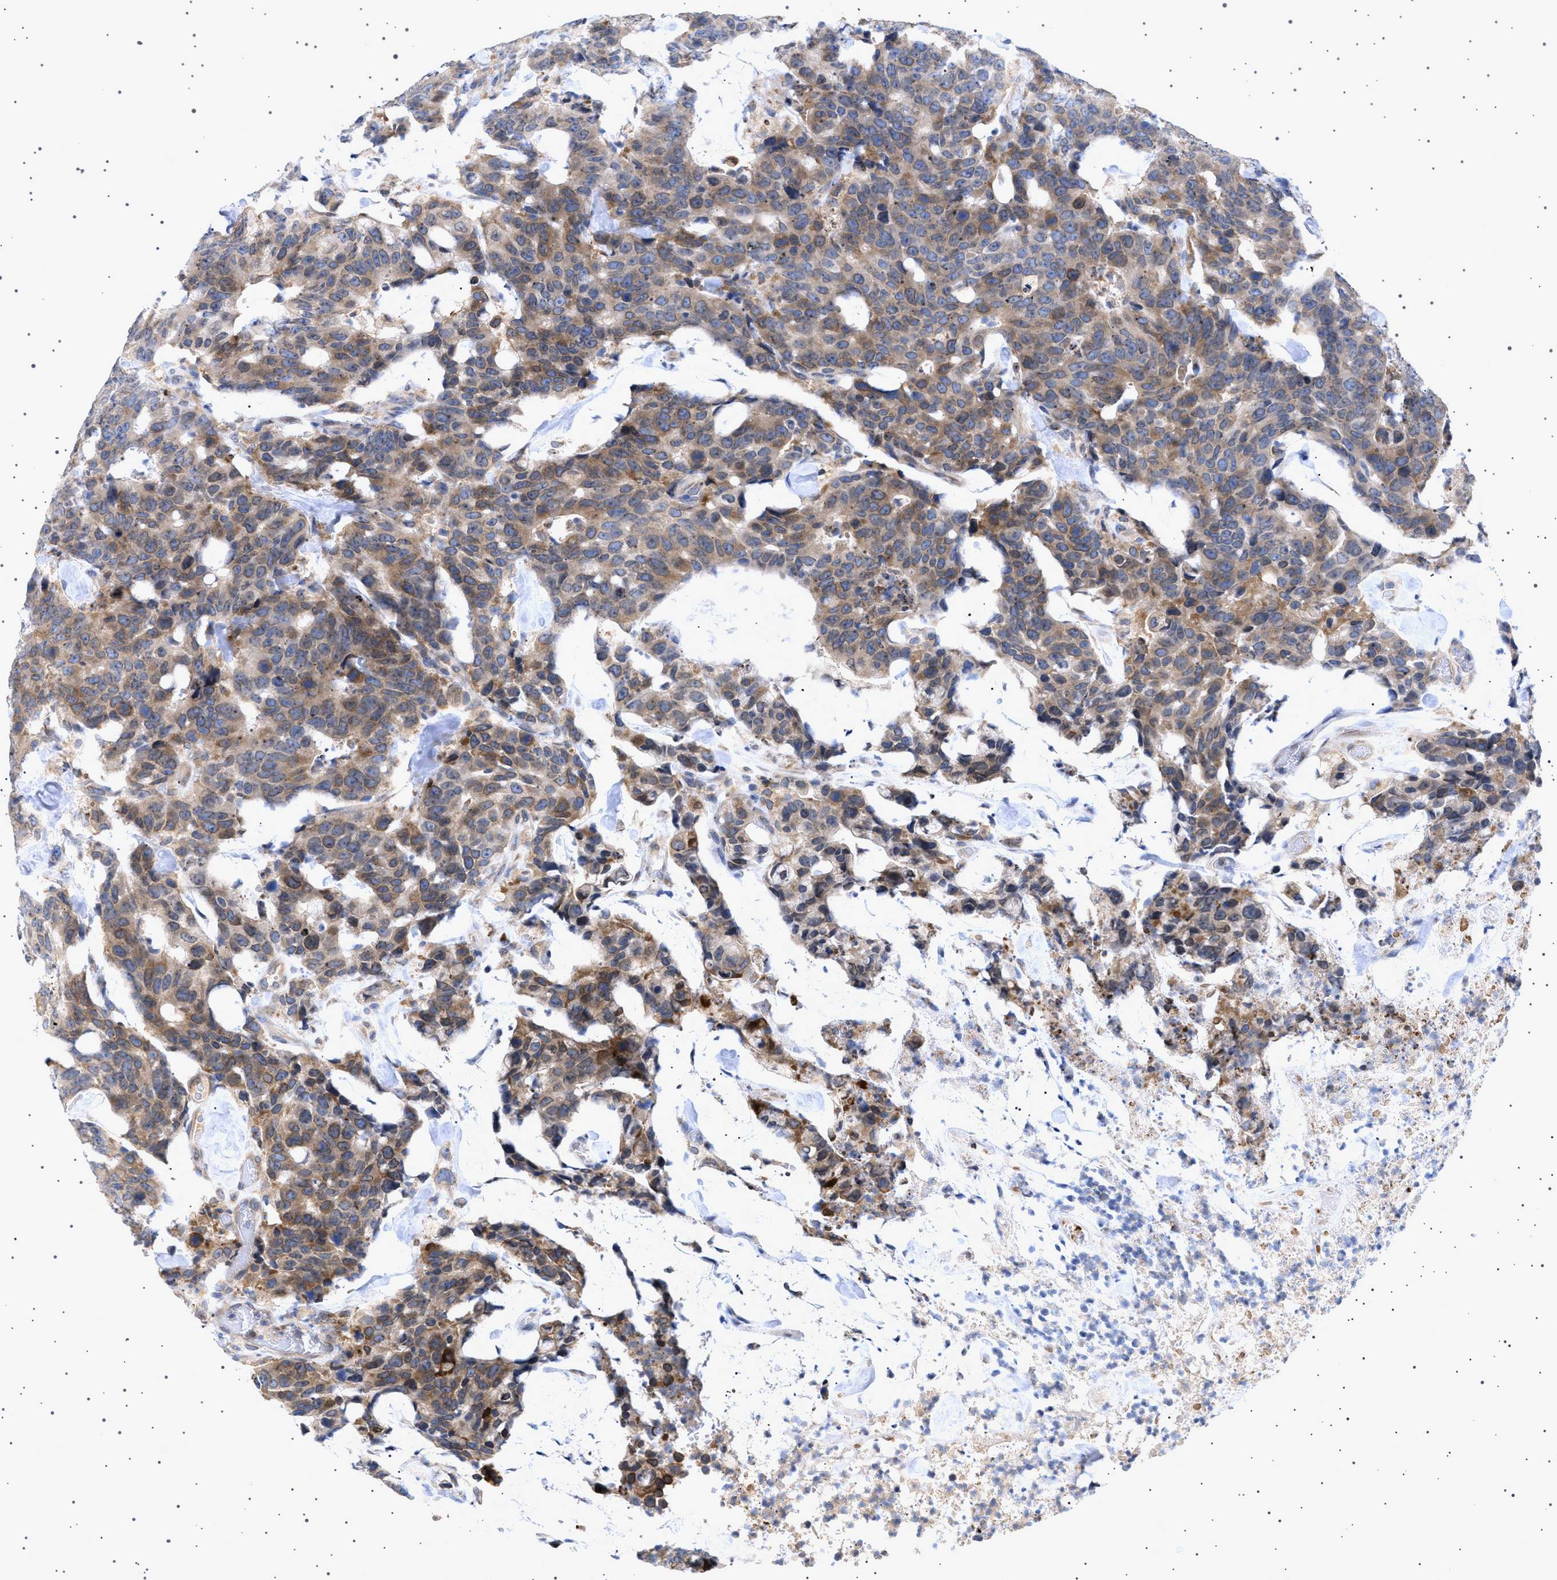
{"staining": {"intensity": "moderate", "quantity": ">75%", "location": "cytoplasmic/membranous"}, "tissue": "colorectal cancer", "cell_type": "Tumor cells", "image_type": "cancer", "snomed": [{"axis": "morphology", "description": "Adenocarcinoma, NOS"}, {"axis": "topography", "description": "Colon"}], "caption": "Colorectal cancer (adenocarcinoma) stained for a protein shows moderate cytoplasmic/membranous positivity in tumor cells.", "gene": "NUP93", "patient": {"sex": "female", "age": 86}}